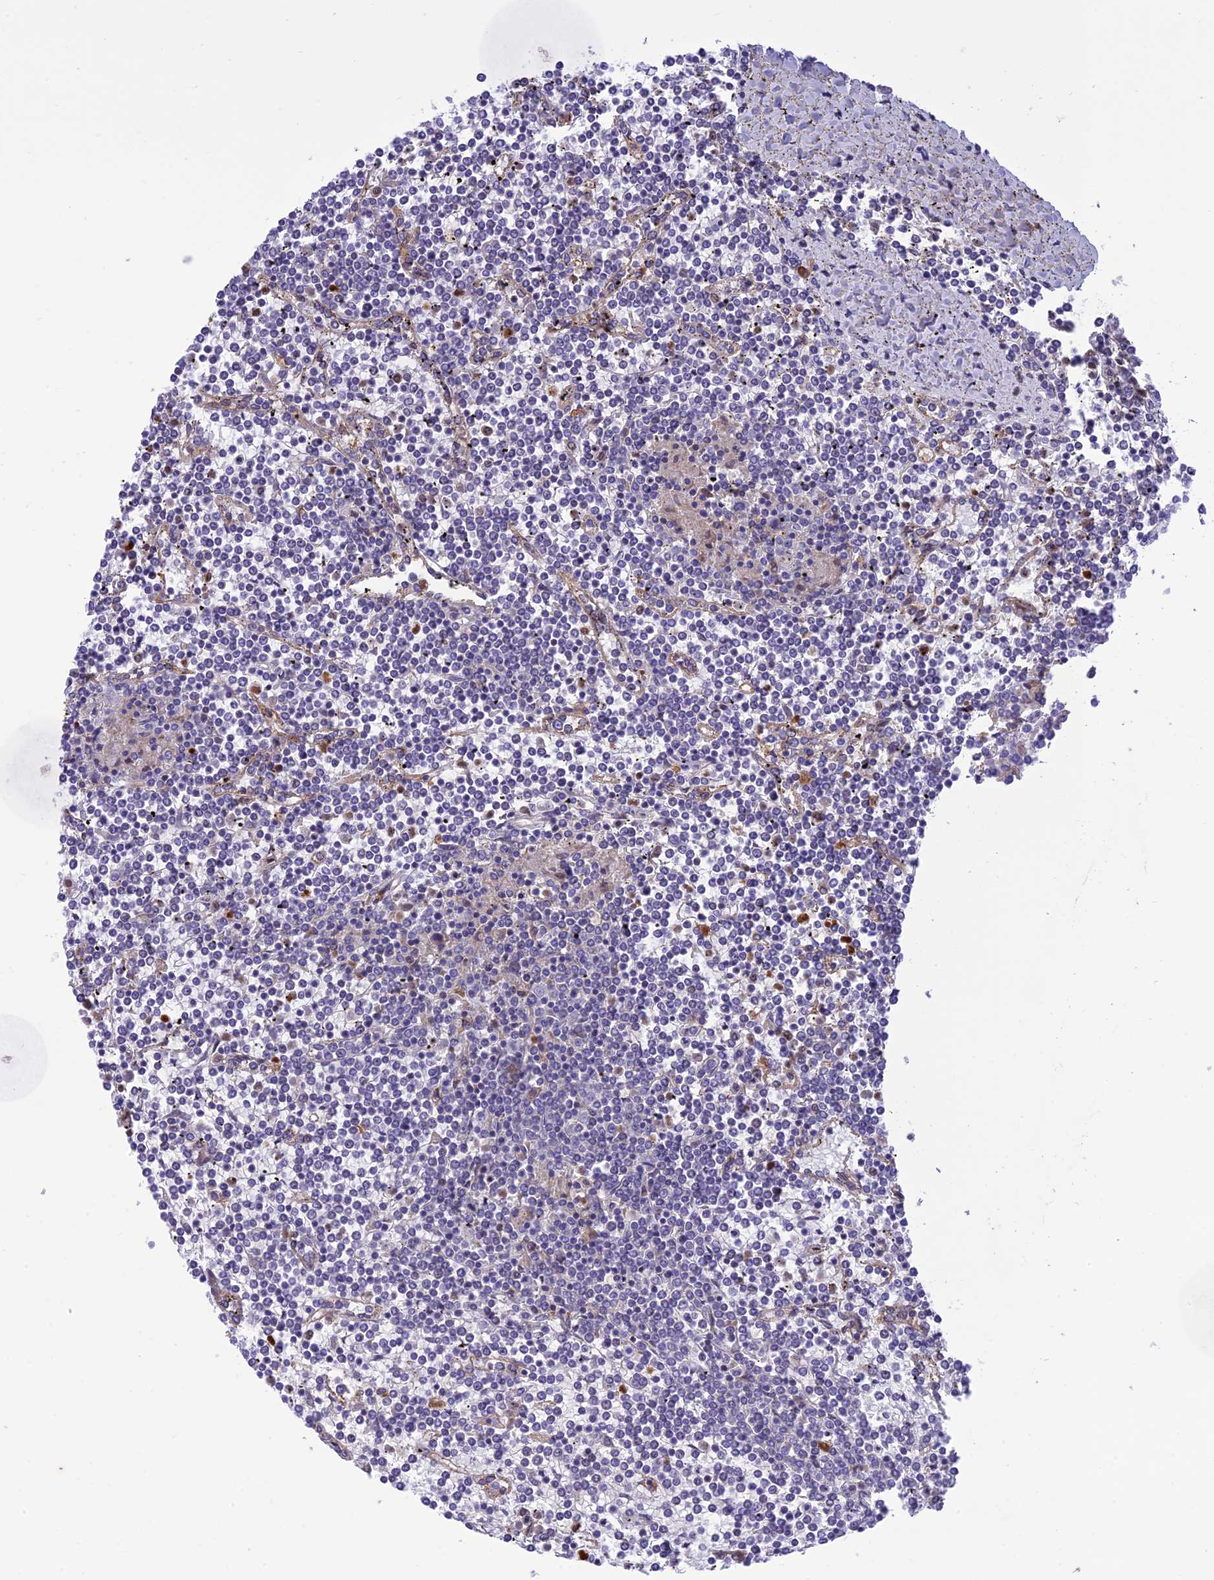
{"staining": {"intensity": "negative", "quantity": "none", "location": "none"}, "tissue": "lymphoma", "cell_type": "Tumor cells", "image_type": "cancer", "snomed": [{"axis": "morphology", "description": "Malignant lymphoma, non-Hodgkin's type, Low grade"}, {"axis": "topography", "description": "Spleen"}], "caption": "Human malignant lymphoma, non-Hodgkin's type (low-grade) stained for a protein using immunohistochemistry (IHC) shows no staining in tumor cells.", "gene": "JMY", "patient": {"sex": "female", "age": 19}}